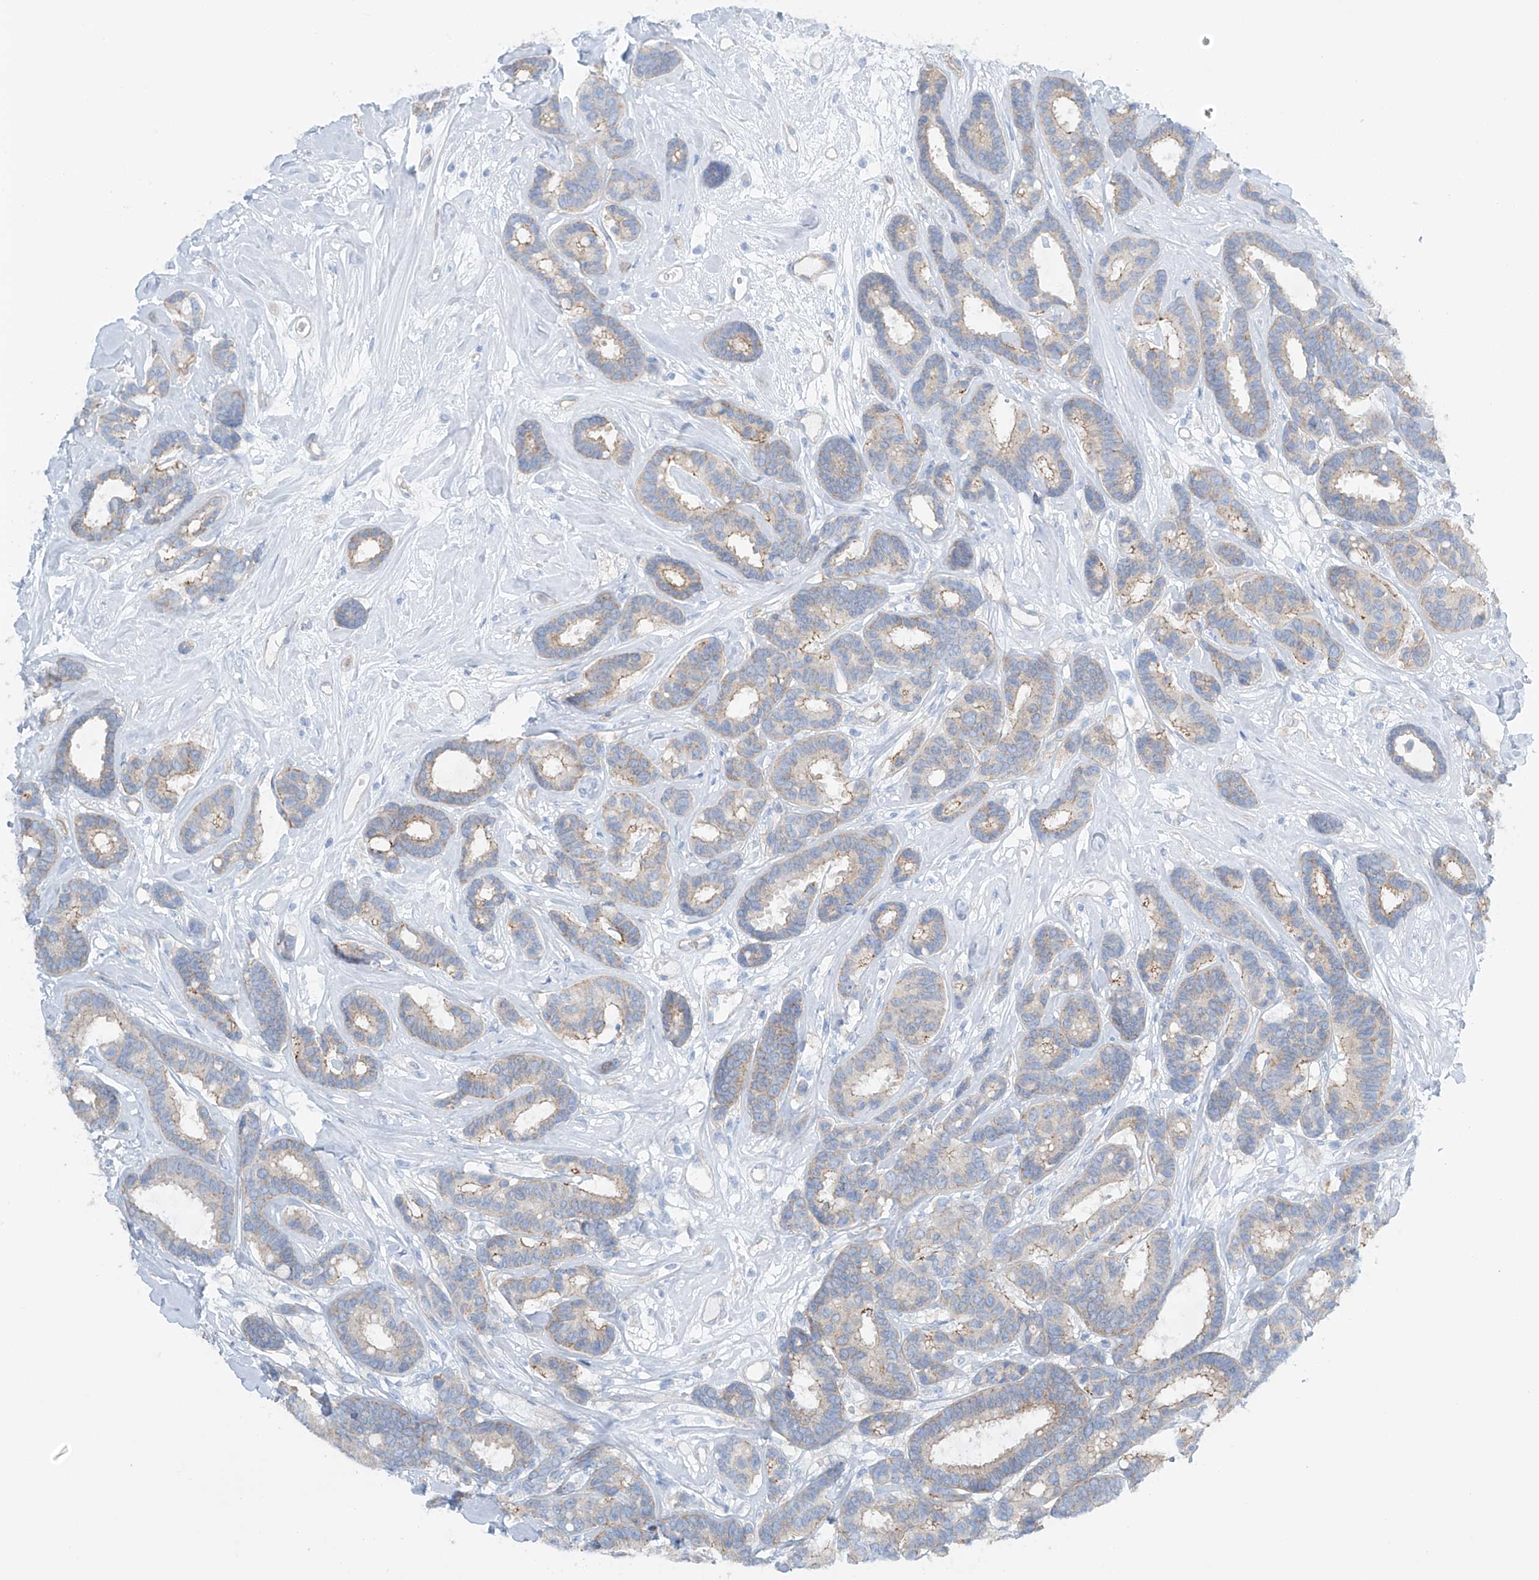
{"staining": {"intensity": "weak", "quantity": "25%-75%", "location": "cytoplasmic/membranous"}, "tissue": "breast cancer", "cell_type": "Tumor cells", "image_type": "cancer", "snomed": [{"axis": "morphology", "description": "Duct carcinoma"}, {"axis": "topography", "description": "Breast"}], "caption": "Breast invasive ductal carcinoma stained with immunohistochemistry demonstrates weak cytoplasmic/membranous expression in about 25%-75% of tumor cells.", "gene": "MAGI1", "patient": {"sex": "female", "age": 87}}